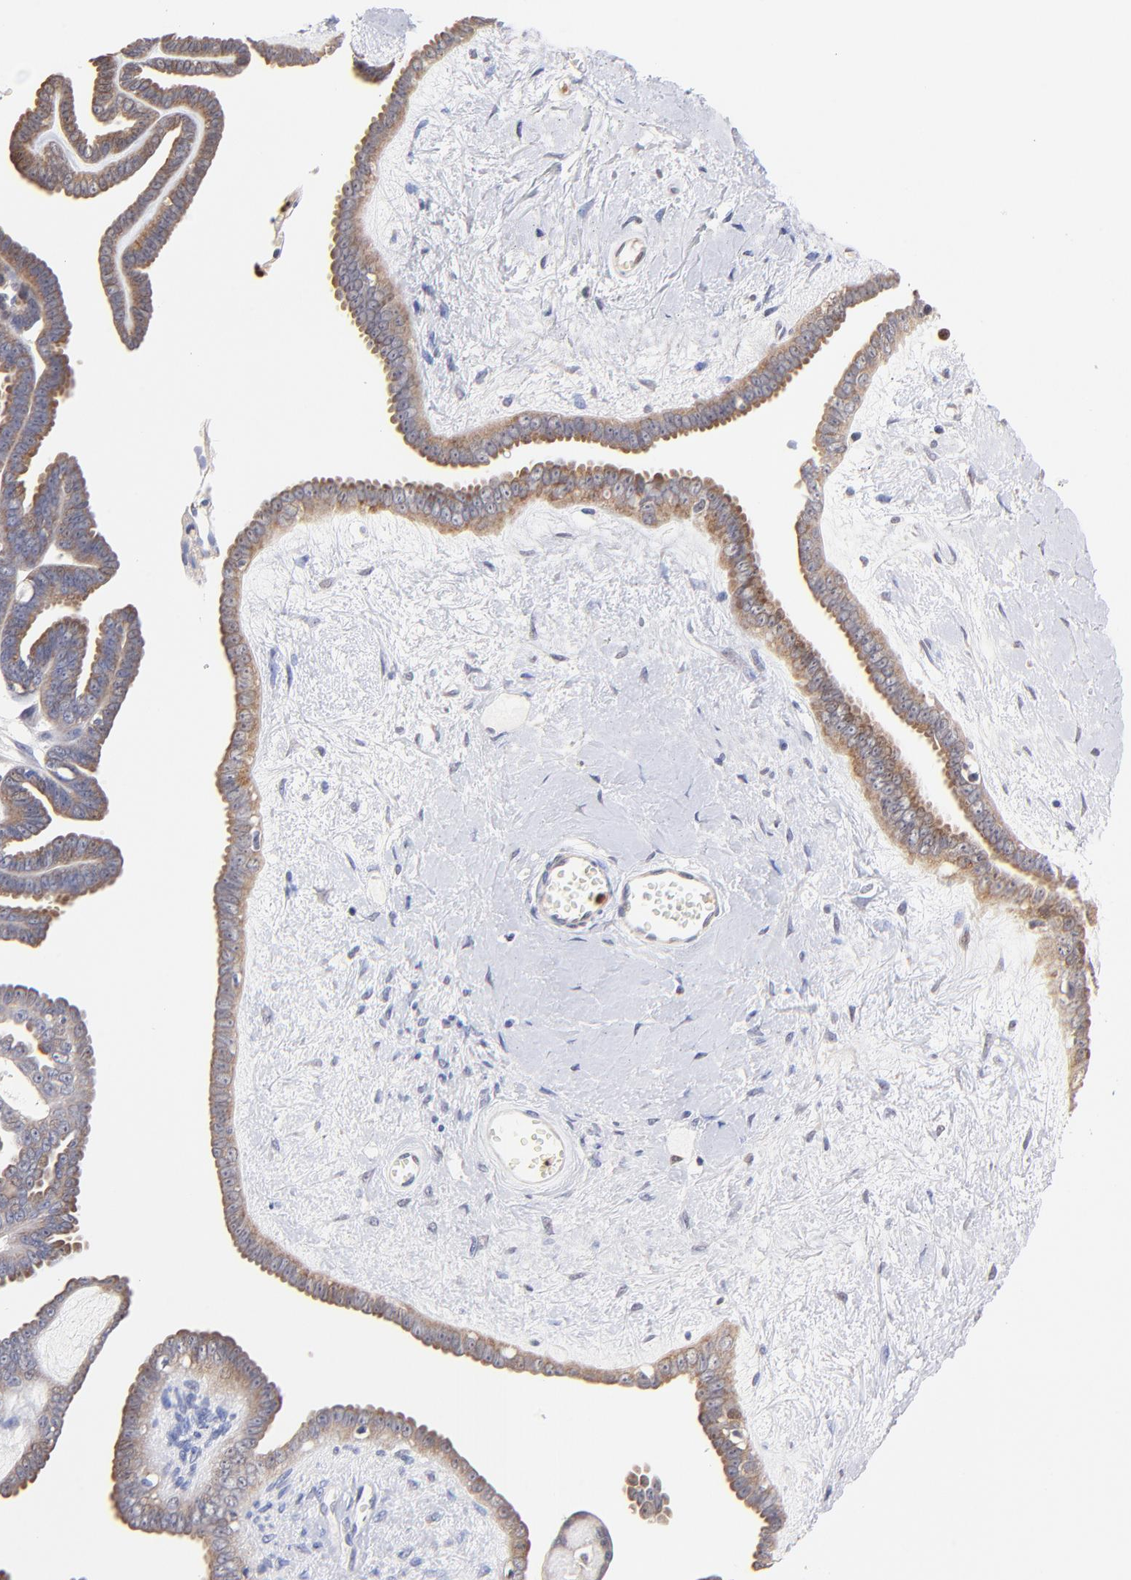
{"staining": {"intensity": "weak", "quantity": "<25%", "location": "cytoplasmic/membranous"}, "tissue": "ovarian cancer", "cell_type": "Tumor cells", "image_type": "cancer", "snomed": [{"axis": "morphology", "description": "Cystadenocarcinoma, serous, NOS"}, {"axis": "topography", "description": "Ovary"}], "caption": "Immunohistochemistry histopathology image of human ovarian cancer stained for a protein (brown), which demonstrates no expression in tumor cells. Nuclei are stained in blue.", "gene": "BBOF1", "patient": {"sex": "female", "age": 71}}